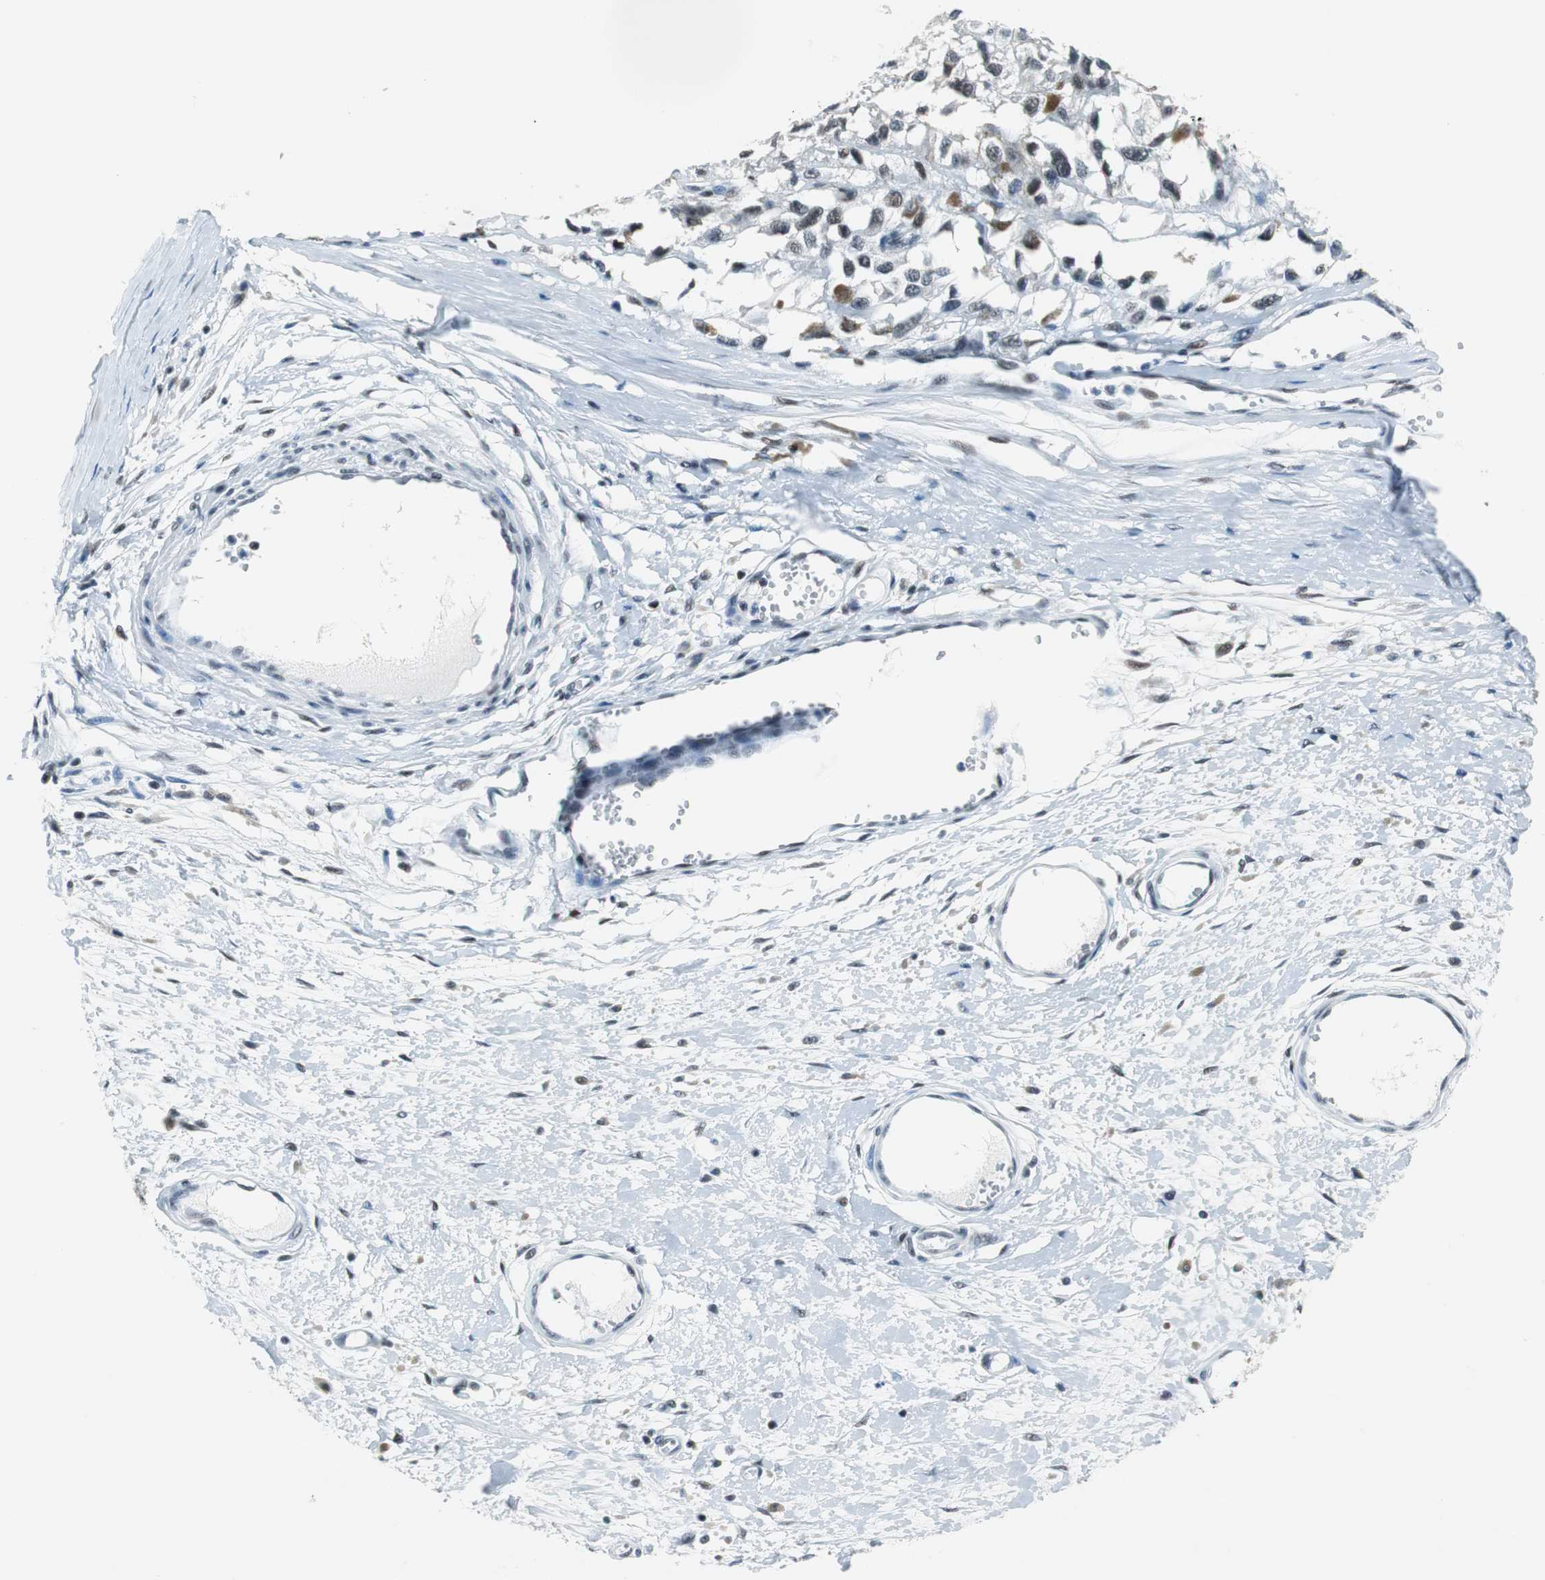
{"staining": {"intensity": "negative", "quantity": "none", "location": "none"}, "tissue": "melanoma", "cell_type": "Tumor cells", "image_type": "cancer", "snomed": [{"axis": "morphology", "description": "Malignant melanoma, Metastatic site"}, {"axis": "topography", "description": "Lymph node"}], "caption": "DAB (3,3'-diaminobenzidine) immunohistochemical staining of human malignant melanoma (metastatic site) shows no significant expression in tumor cells.", "gene": "HDAC3", "patient": {"sex": "male", "age": 59}}